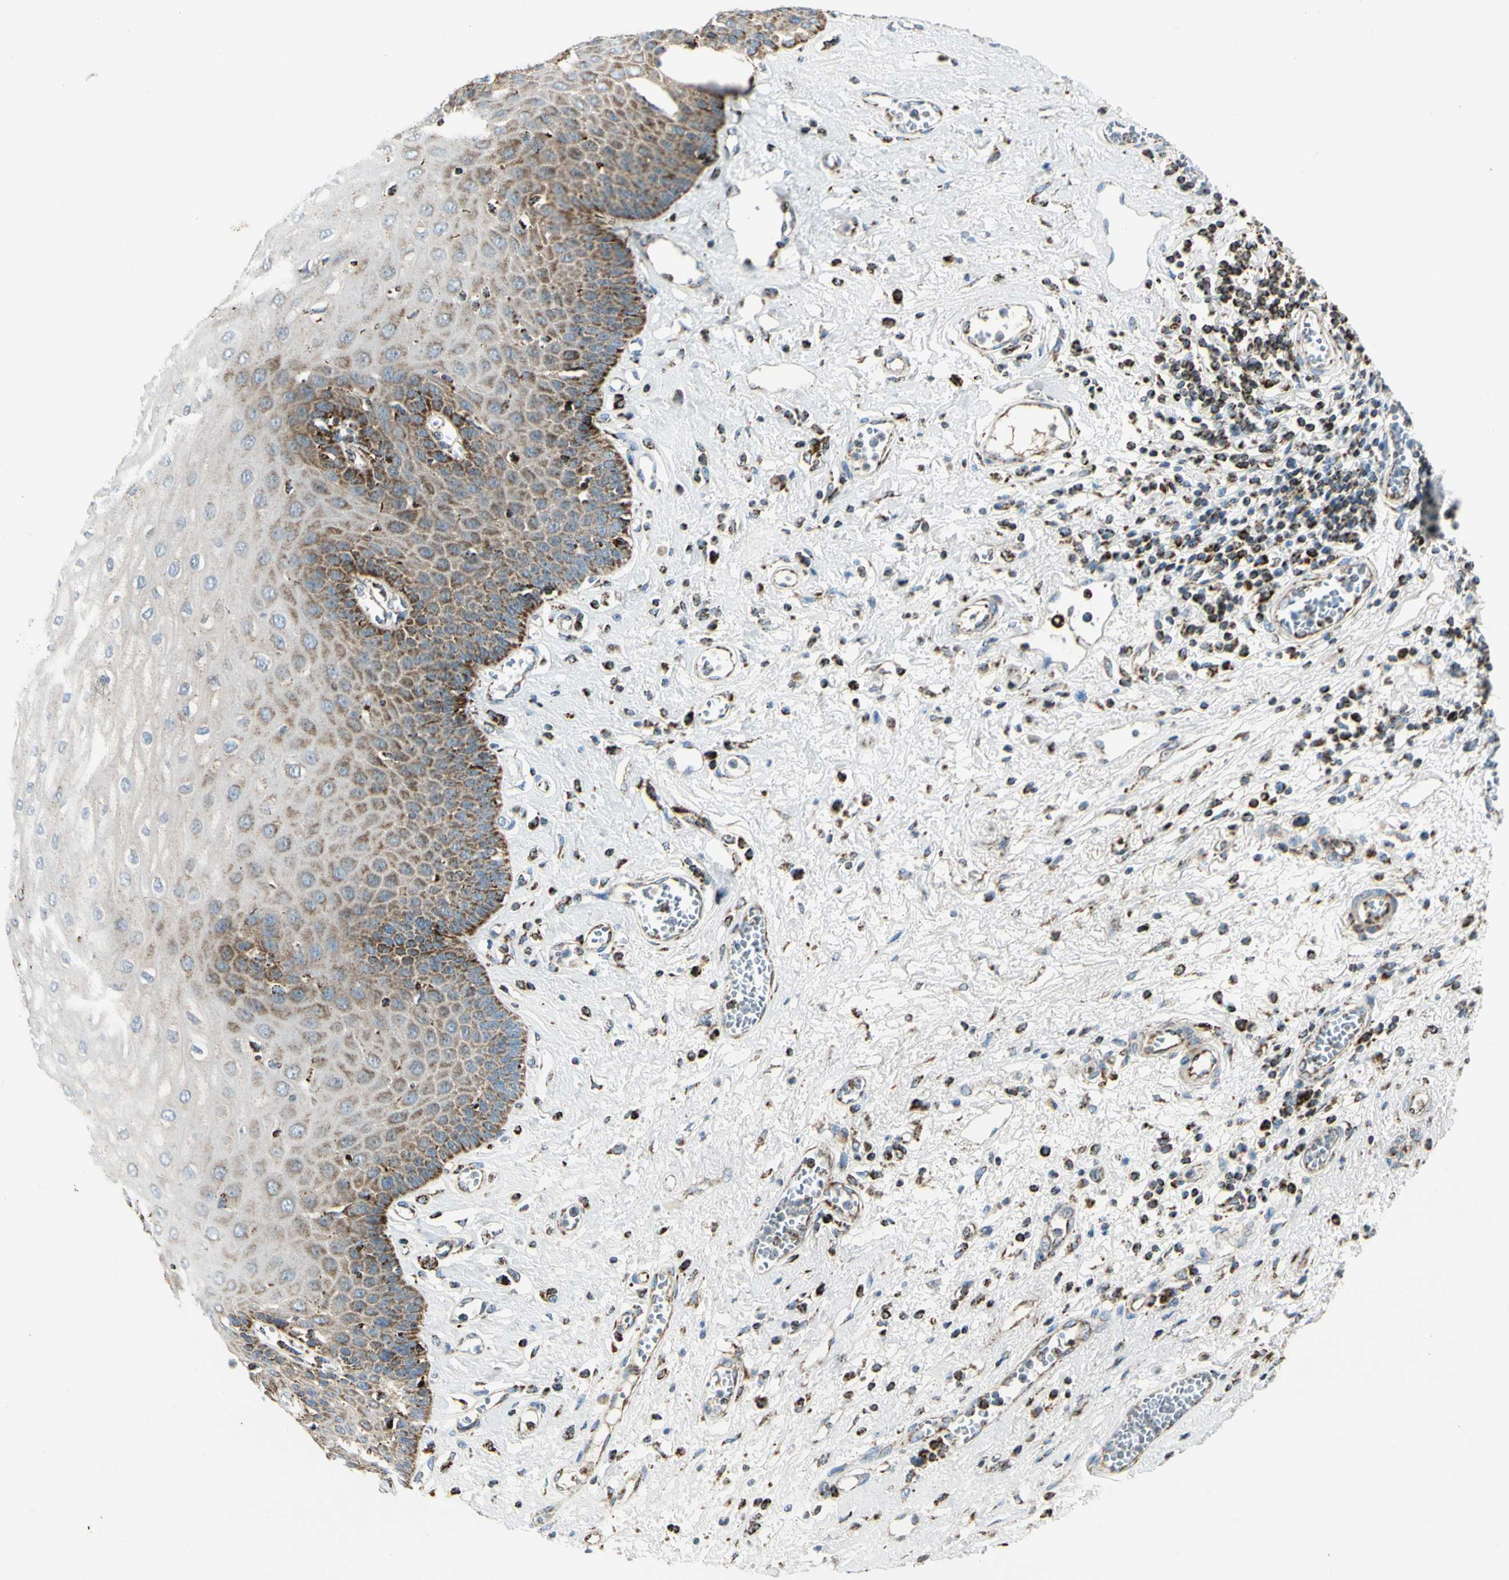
{"staining": {"intensity": "strong", "quantity": "<25%", "location": "cytoplasmic/membranous"}, "tissue": "esophagus", "cell_type": "Squamous epithelial cells", "image_type": "normal", "snomed": [{"axis": "morphology", "description": "Normal tissue, NOS"}, {"axis": "morphology", "description": "Squamous cell carcinoma, NOS"}, {"axis": "topography", "description": "Esophagus"}], "caption": "Immunohistochemical staining of benign human esophagus demonstrates strong cytoplasmic/membranous protein staining in approximately <25% of squamous epithelial cells.", "gene": "ME2", "patient": {"sex": "male", "age": 65}}